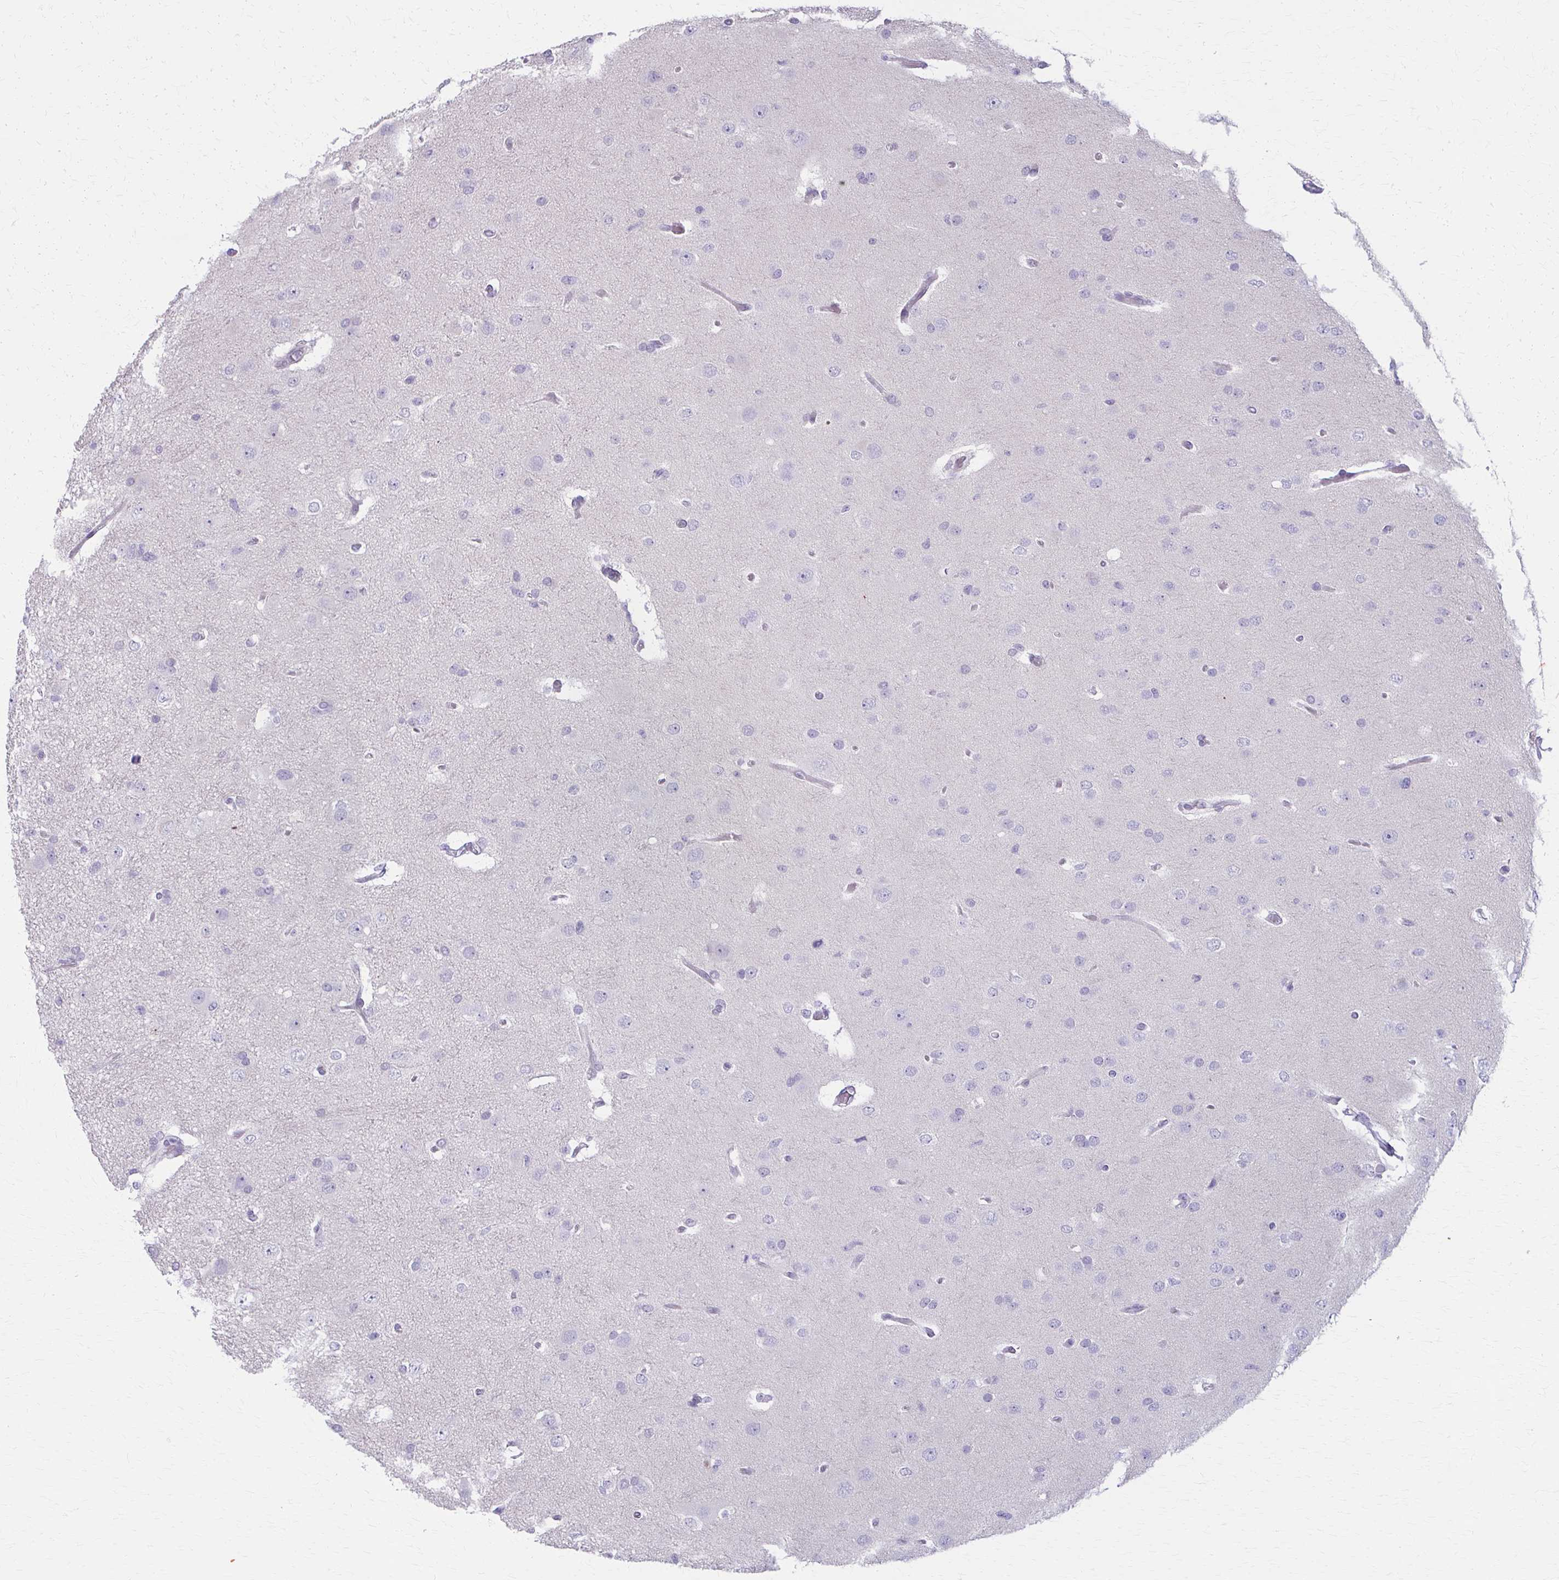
{"staining": {"intensity": "negative", "quantity": "none", "location": "none"}, "tissue": "glioma", "cell_type": "Tumor cells", "image_type": "cancer", "snomed": [{"axis": "morphology", "description": "Glioma, malignant, High grade"}, {"axis": "topography", "description": "Brain"}], "caption": "High magnification brightfield microscopy of glioma stained with DAB (3,3'-diaminobenzidine) (brown) and counterstained with hematoxylin (blue): tumor cells show no significant expression.", "gene": "LDLRAP1", "patient": {"sex": "male", "age": 53}}